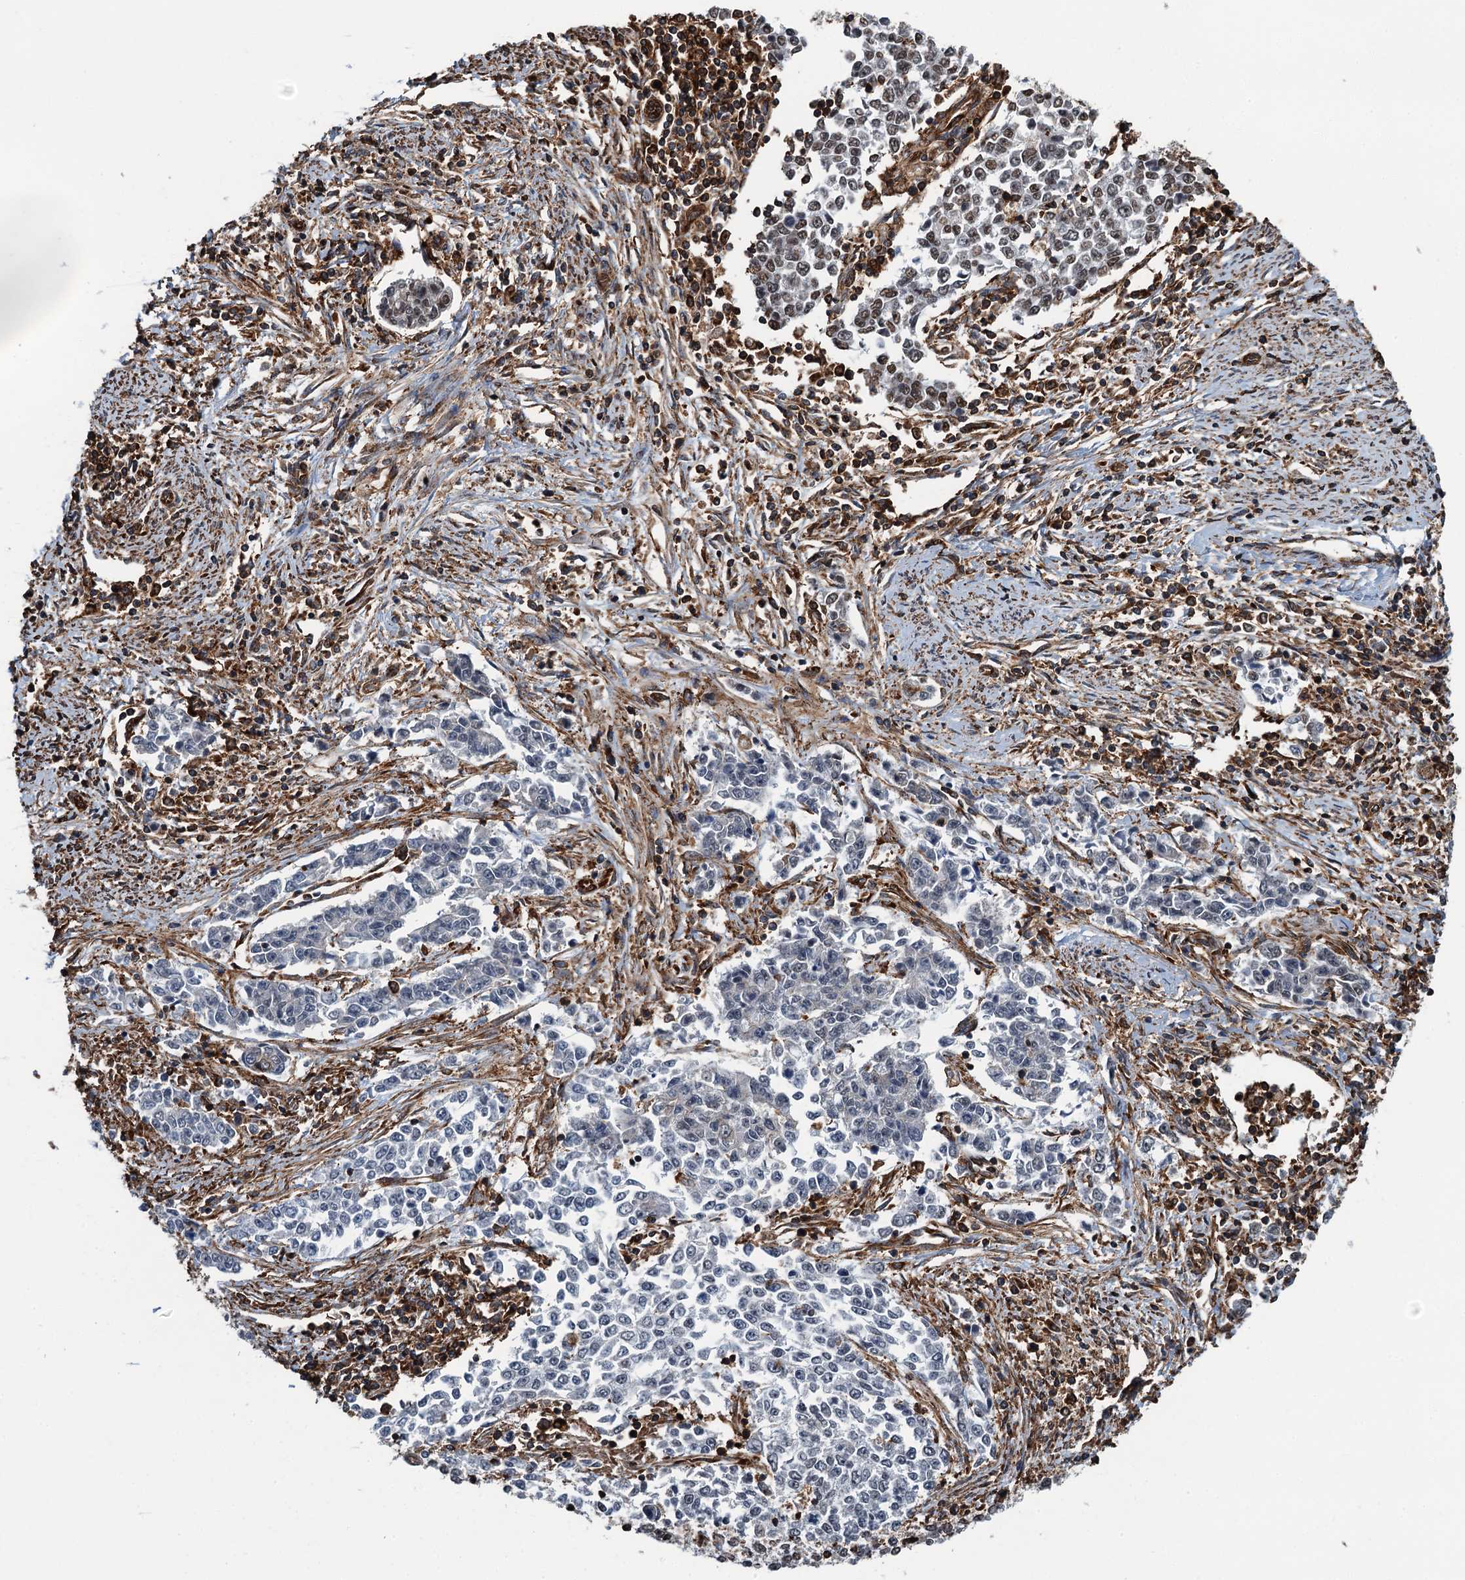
{"staining": {"intensity": "negative", "quantity": "none", "location": "none"}, "tissue": "endometrial cancer", "cell_type": "Tumor cells", "image_type": "cancer", "snomed": [{"axis": "morphology", "description": "Adenocarcinoma, NOS"}, {"axis": "topography", "description": "Endometrium"}], "caption": "Human adenocarcinoma (endometrial) stained for a protein using immunohistochemistry (IHC) exhibits no expression in tumor cells.", "gene": "WHAMM", "patient": {"sex": "female", "age": 50}}